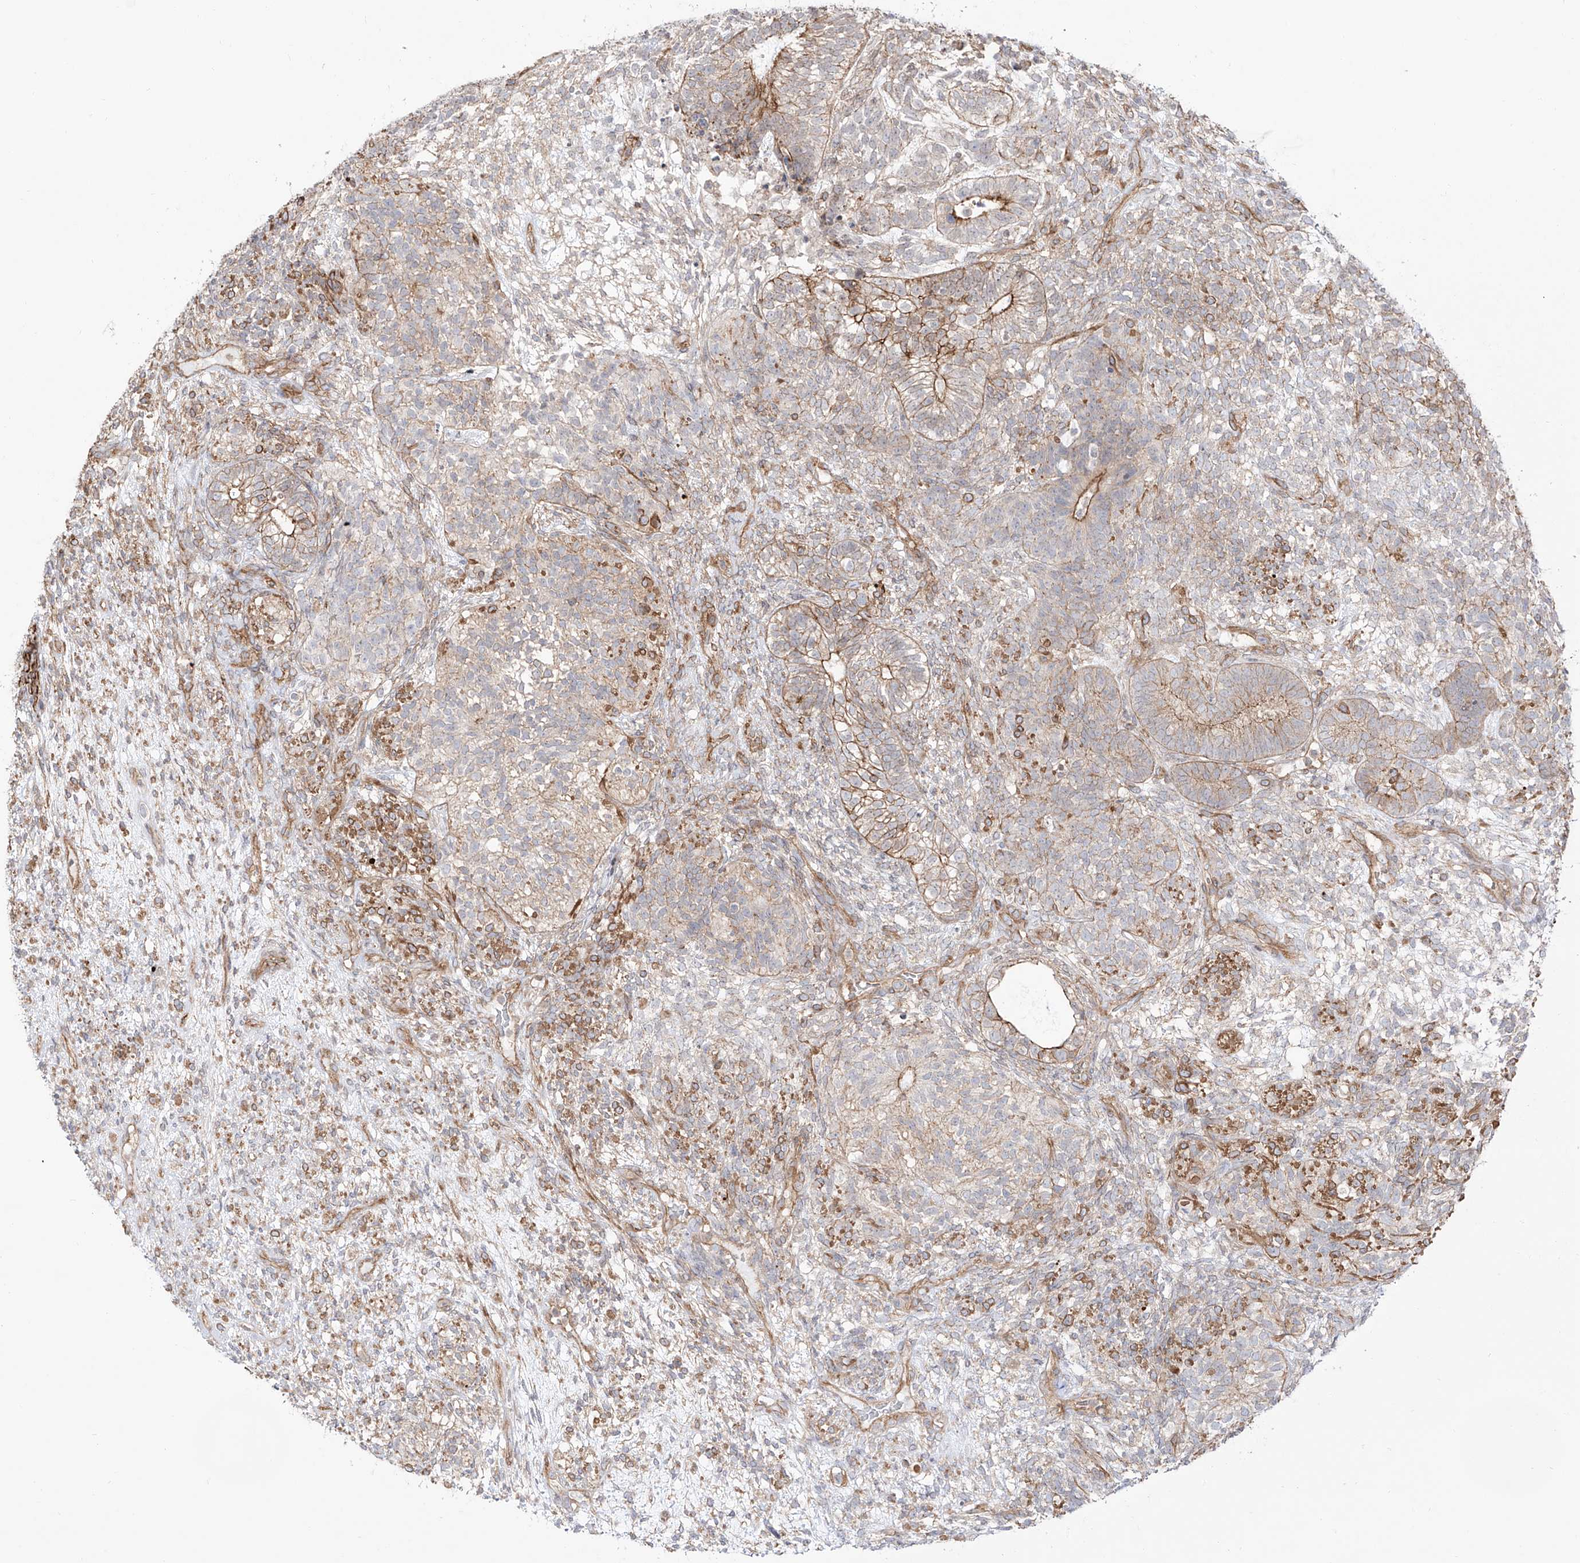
{"staining": {"intensity": "moderate", "quantity": "25%-75%", "location": "cytoplasmic/membranous"}, "tissue": "testis cancer", "cell_type": "Tumor cells", "image_type": "cancer", "snomed": [{"axis": "morphology", "description": "Seminoma, NOS"}, {"axis": "morphology", "description": "Carcinoma, Embryonal, NOS"}, {"axis": "topography", "description": "Testis"}], "caption": "Testis cancer (embryonal carcinoma) stained for a protein (brown) displays moderate cytoplasmic/membranous positive expression in about 25%-75% of tumor cells.", "gene": "ZNF180", "patient": {"sex": "male", "age": 28}}